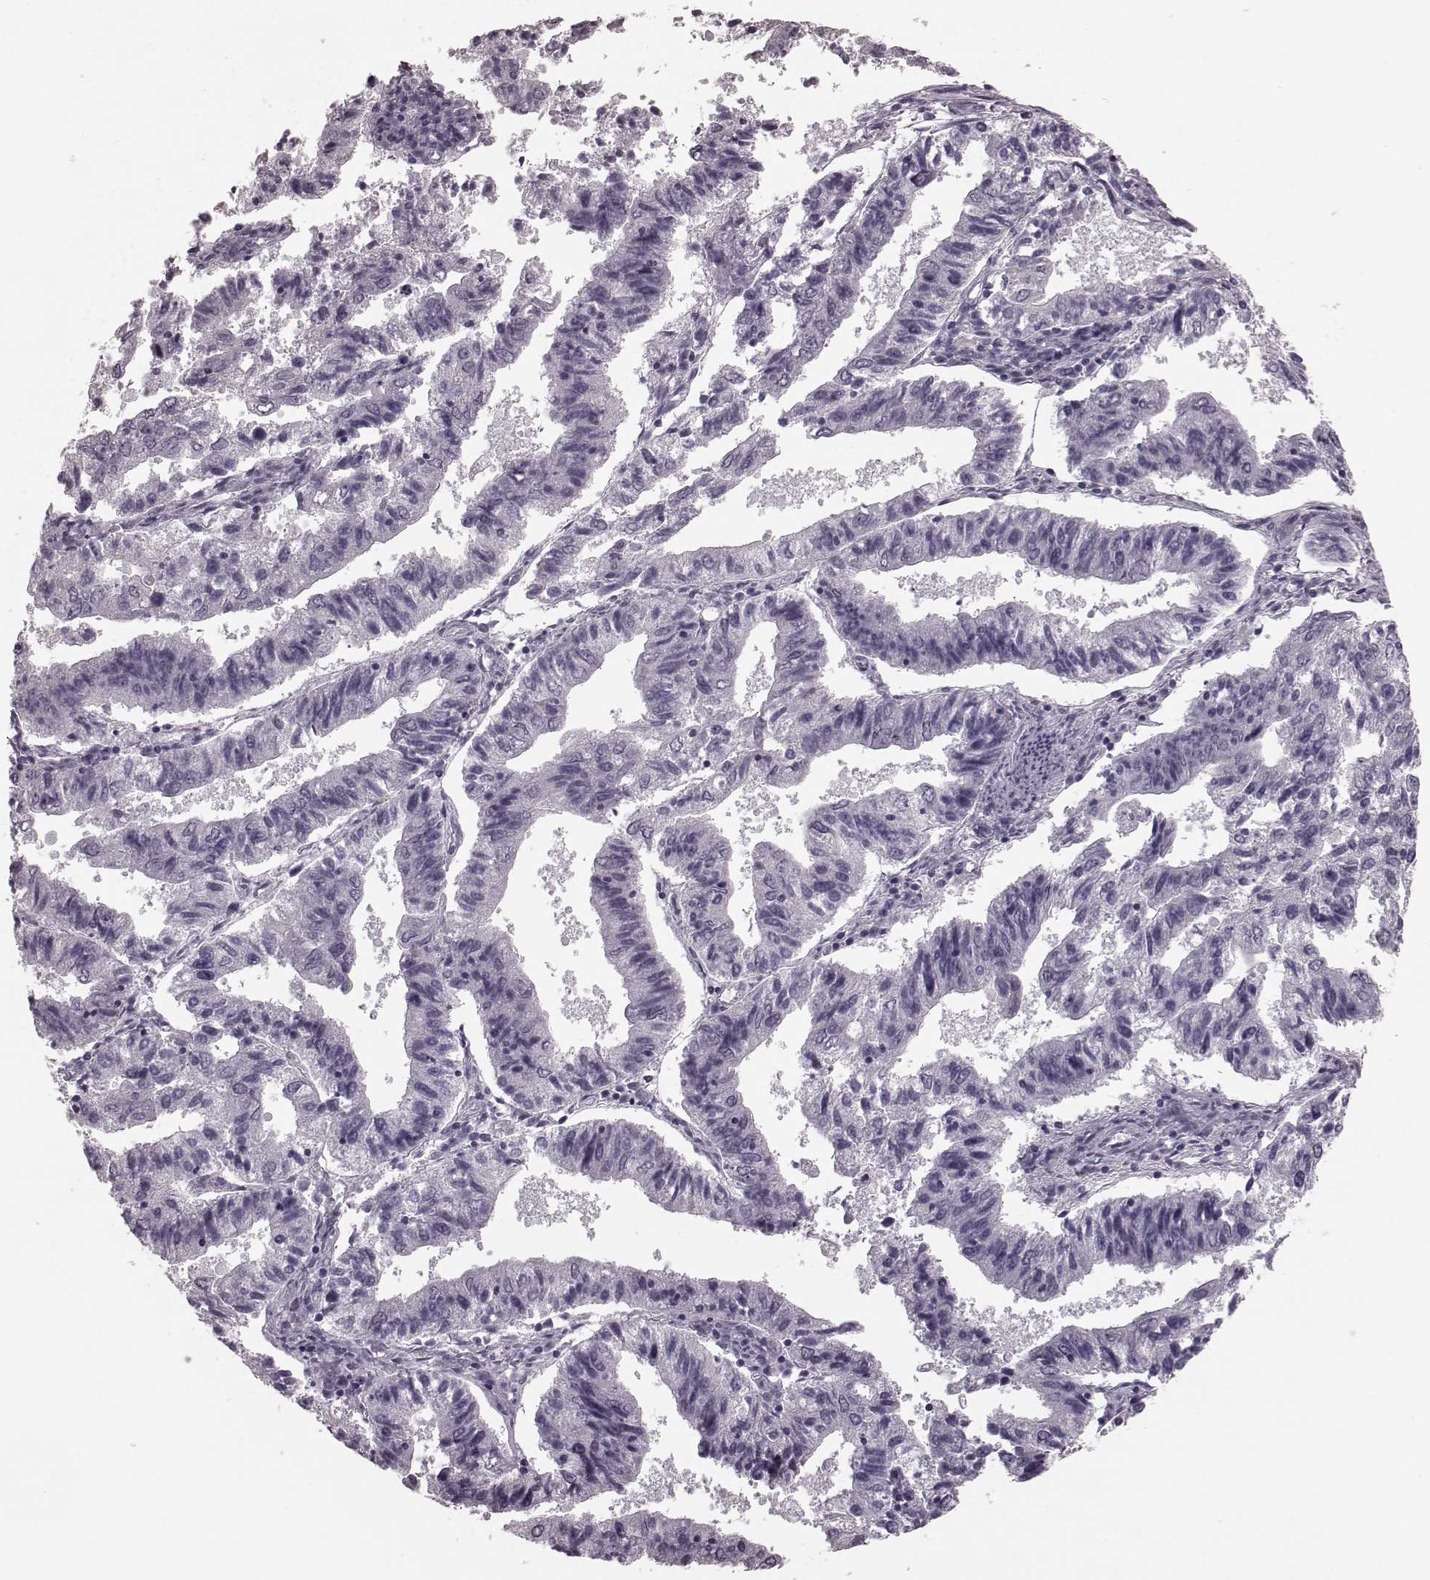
{"staining": {"intensity": "negative", "quantity": "none", "location": "none"}, "tissue": "endometrial cancer", "cell_type": "Tumor cells", "image_type": "cancer", "snomed": [{"axis": "morphology", "description": "Adenocarcinoma, NOS"}, {"axis": "topography", "description": "Endometrium"}], "caption": "Adenocarcinoma (endometrial) was stained to show a protein in brown. There is no significant staining in tumor cells.", "gene": "TRPM1", "patient": {"sex": "female", "age": 82}}